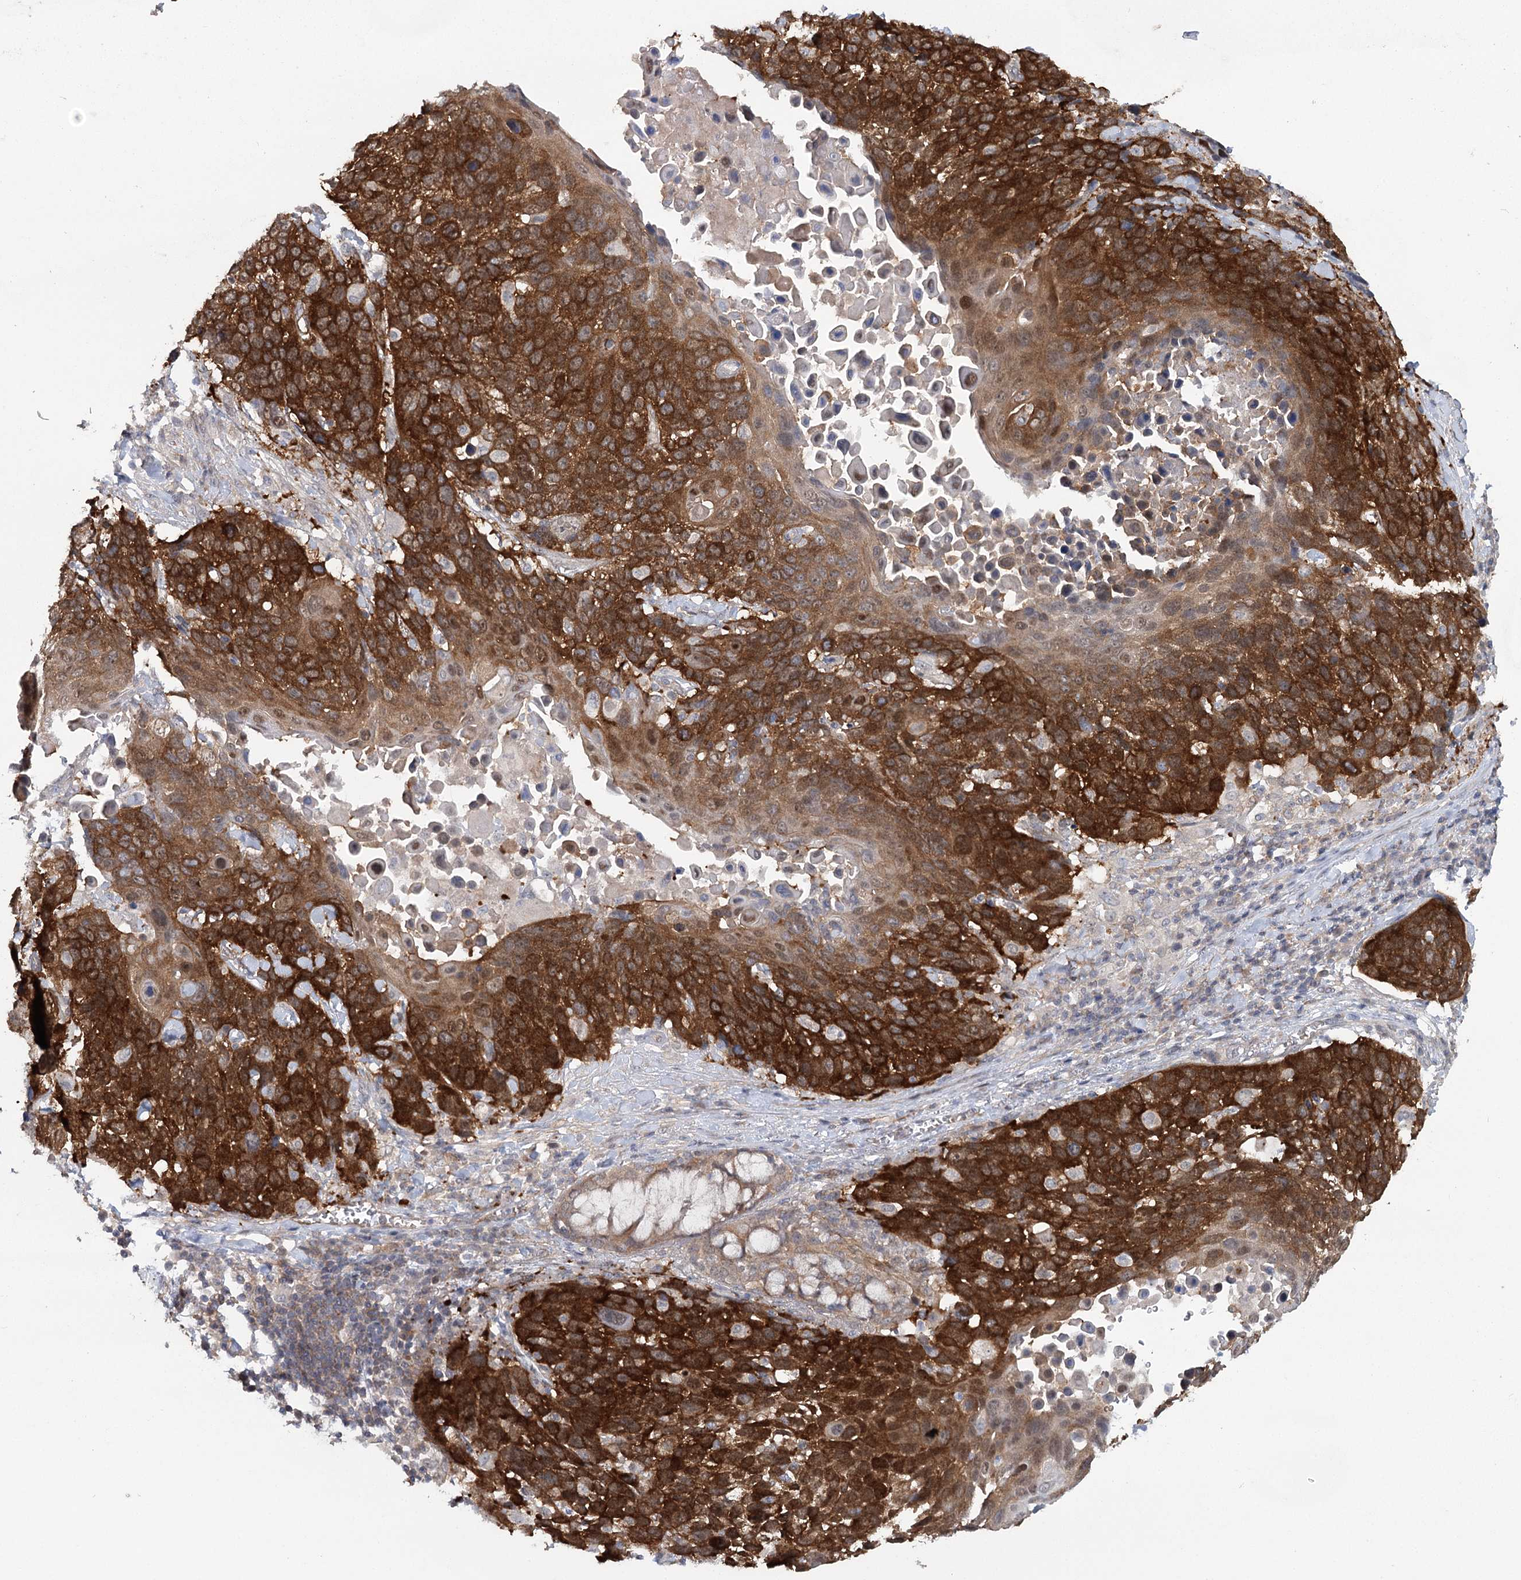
{"staining": {"intensity": "strong", "quantity": ">75%", "location": "cytoplasmic/membranous"}, "tissue": "lung cancer", "cell_type": "Tumor cells", "image_type": "cancer", "snomed": [{"axis": "morphology", "description": "Squamous cell carcinoma, NOS"}, {"axis": "topography", "description": "Lung"}], "caption": "Squamous cell carcinoma (lung) stained for a protein (brown) demonstrates strong cytoplasmic/membranous positive expression in about >75% of tumor cells.", "gene": "MAP3K13", "patient": {"sex": "male", "age": 66}}